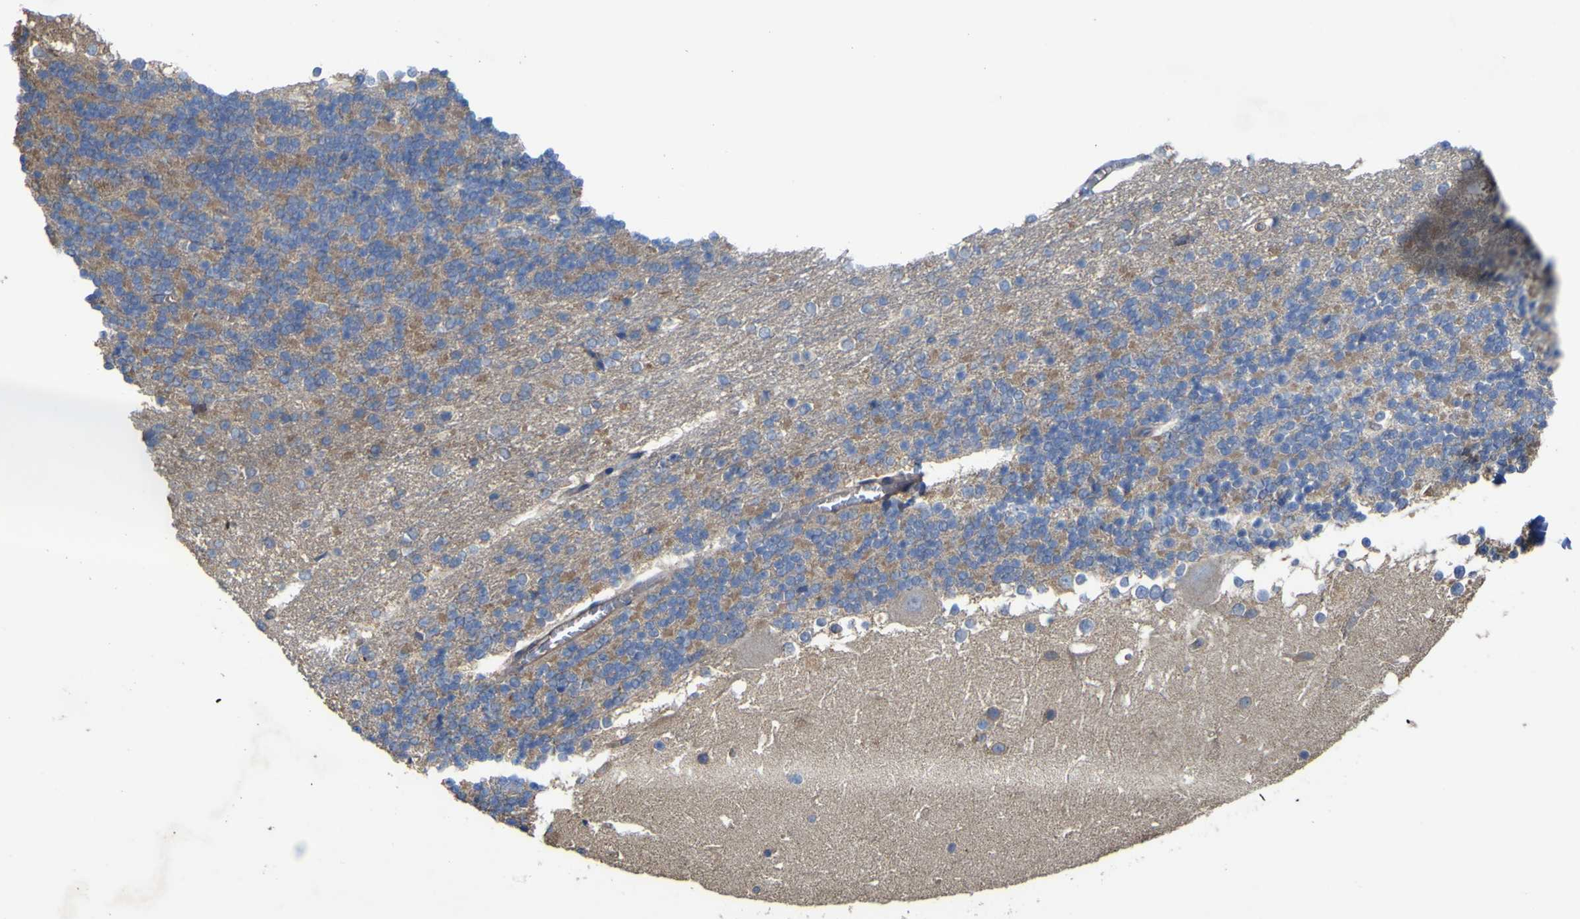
{"staining": {"intensity": "moderate", "quantity": ">75%", "location": "cytoplasmic/membranous"}, "tissue": "cerebellum", "cell_type": "Cells in granular layer", "image_type": "normal", "snomed": [{"axis": "morphology", "description": "Normal tissue, NOS"}, {"axis": "topography", "description": "Cerebellum"}], "caption": "A micrograph of cerebellum stained for a protein demonstrates moderate cytoplasmic/membranous brown staining in cells in granular layer. (Stains: DAB in brown, nuclei in blue, Microscopy: brightfield microscopy at high magnification).", "gene": "TNFSF15", "patient": {"sex": "female", "age": 19}}